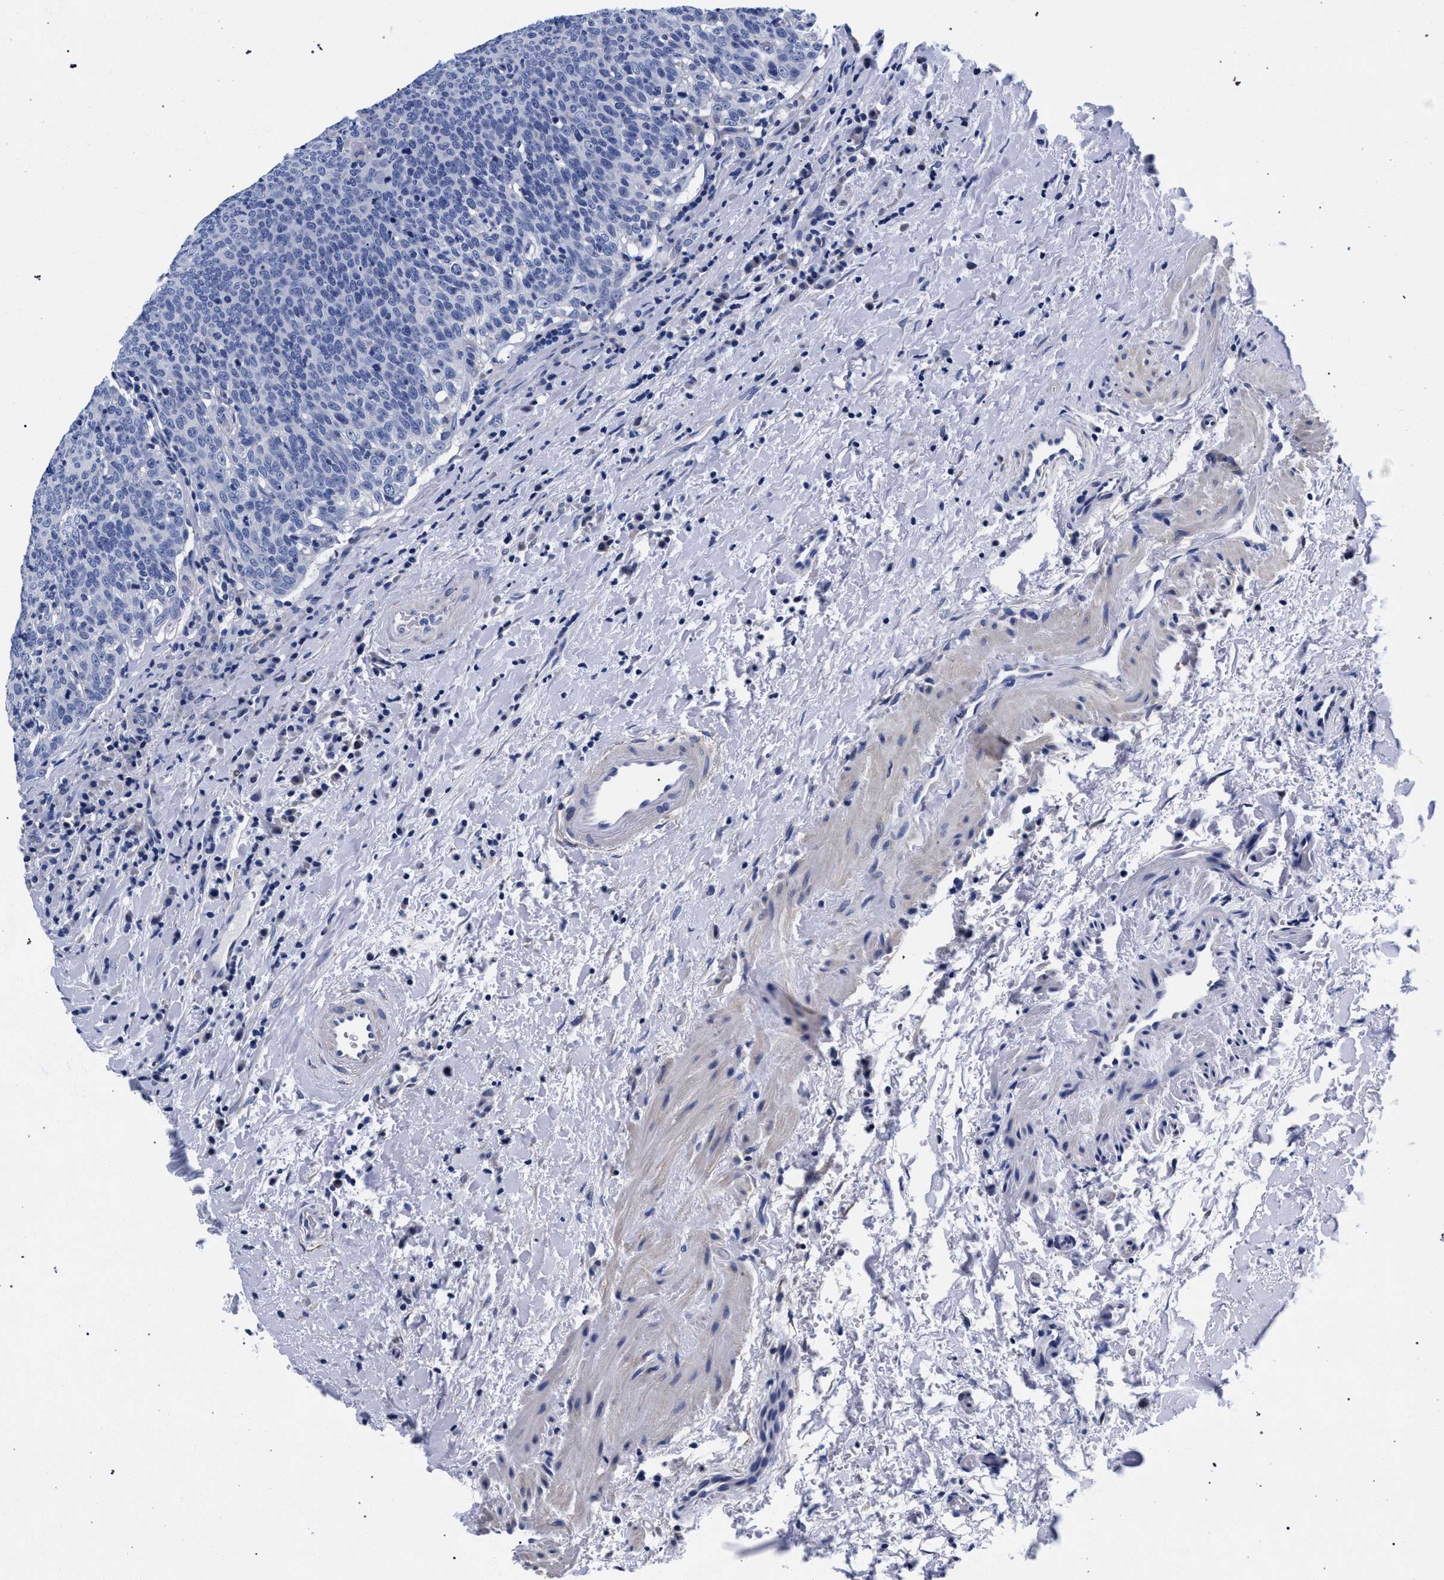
{"staining": {"intensity": "negative", "quantity": "none", "location": "none"}, "tissue": "head and neck cancer", "cell_type": "Tumor cells", "image_type": "cancer", "snomed": [{"axis": "morphology", "description": "Squamous cell carcinoma, NOS"}, {"axis": "morphology", "description": "Squamous cell carcinoma, metastatic, NOS"}, {"axis": "topography", "description": "Lymph node"}, {"axis": "topography", "description": "Head-Neck"}], "caption": "Head and neck squamous cell carcinoma was stained to show a protein in brown. There is no significant expression in tumor cells.", "gene": "AKAP4", "patient": {"sex": "male", "age": 62}}